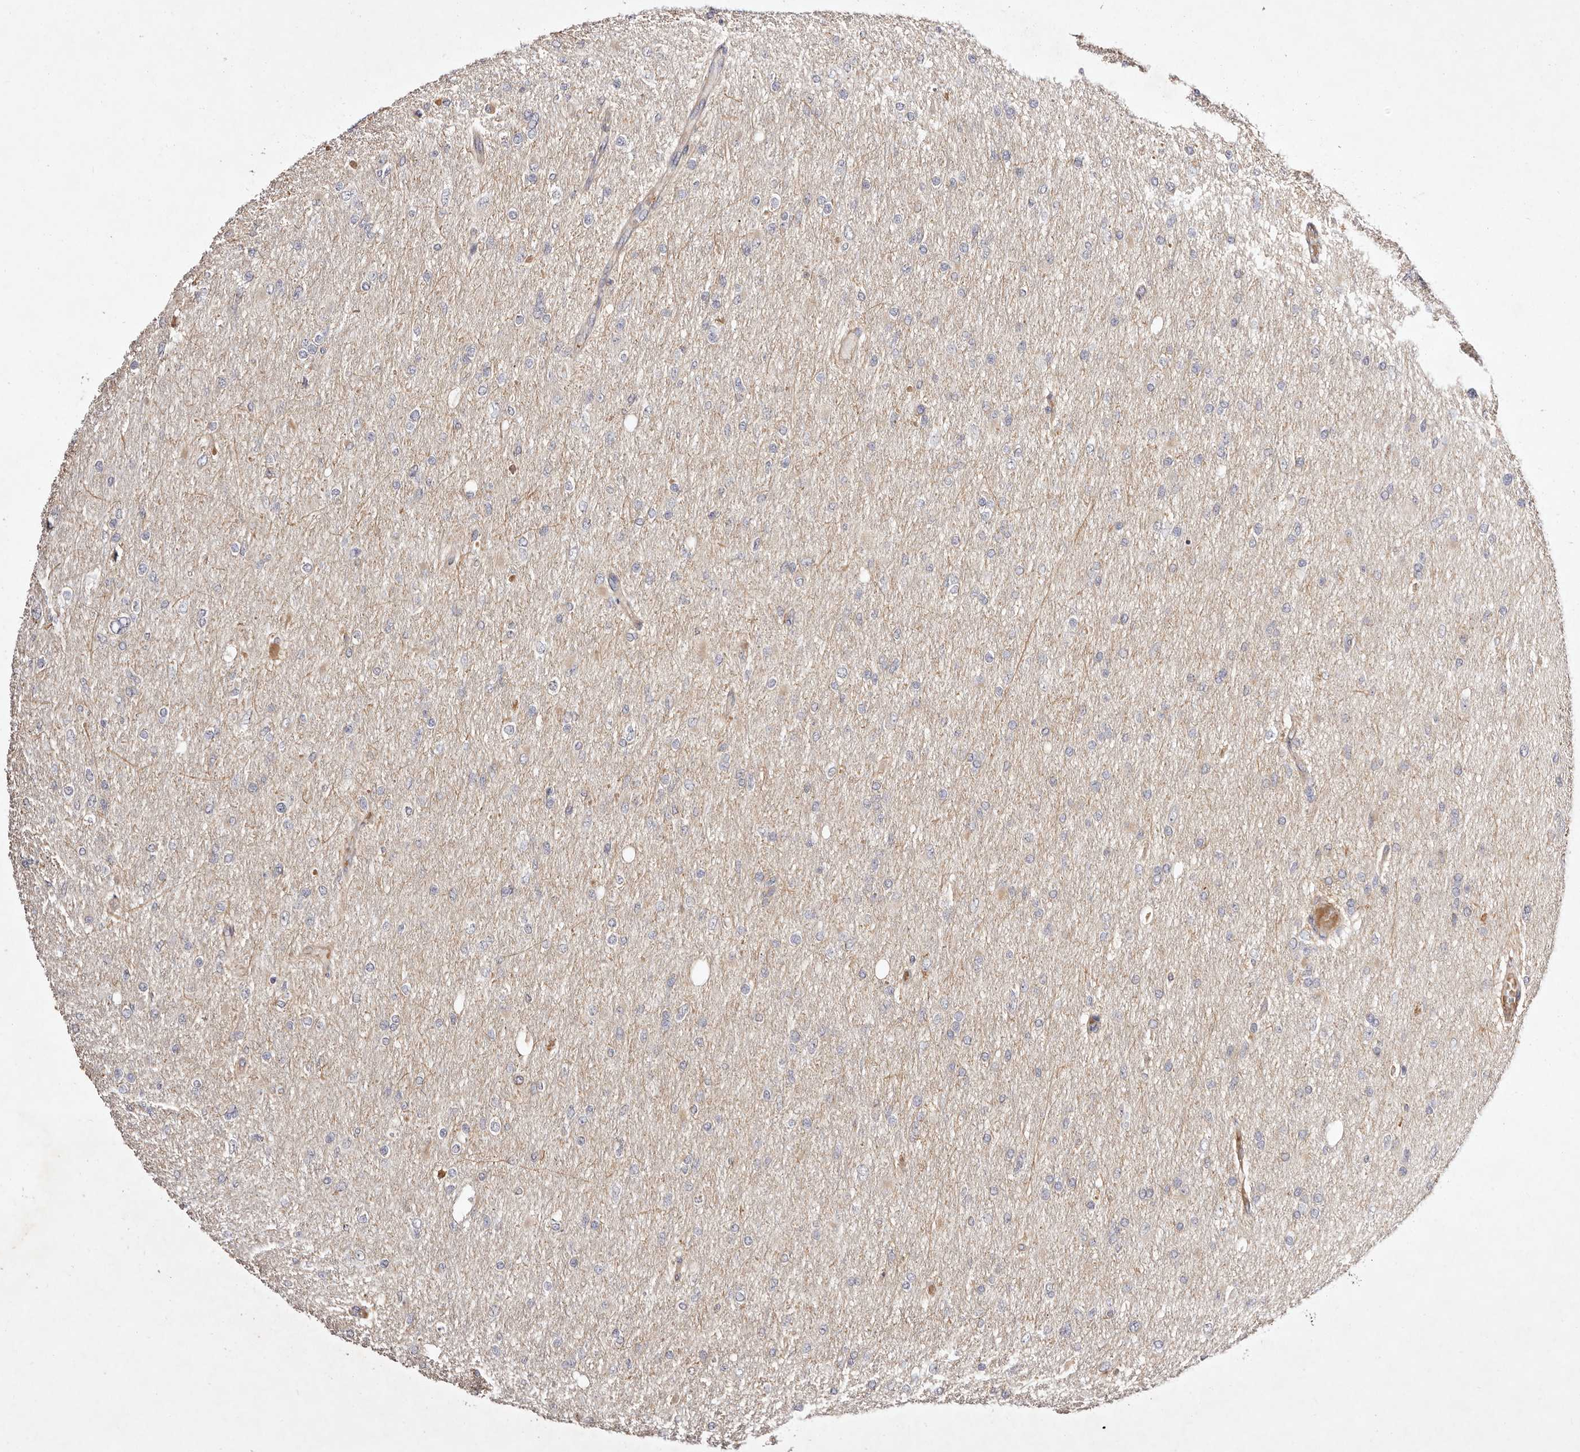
{"staining": {"intensity": "weak", "quantity": "25%-75%", "location": "cytoplasmic/membranous"}, "tissue": "glioma", "cell_type": "Tumor cells", "image_type": "cancer", "snomed": [{"axis": "morphology", "description": "Glioma, malignant, High grade"}, {"axis": "topography", "description": "Cerebral cortex"}], "caption": "IHC histopathology image of neoplastic tissue: human glioma stained using immunohistochemistry (IHC) reveals low levels of weak protein expression localized specifically in the cytoplasmic/membranous of tumor cells, appearing as a cytoplasmic/membranous brown color.", "gene": "MTMR11", "patient": {"sex": "female", "age": 36}}